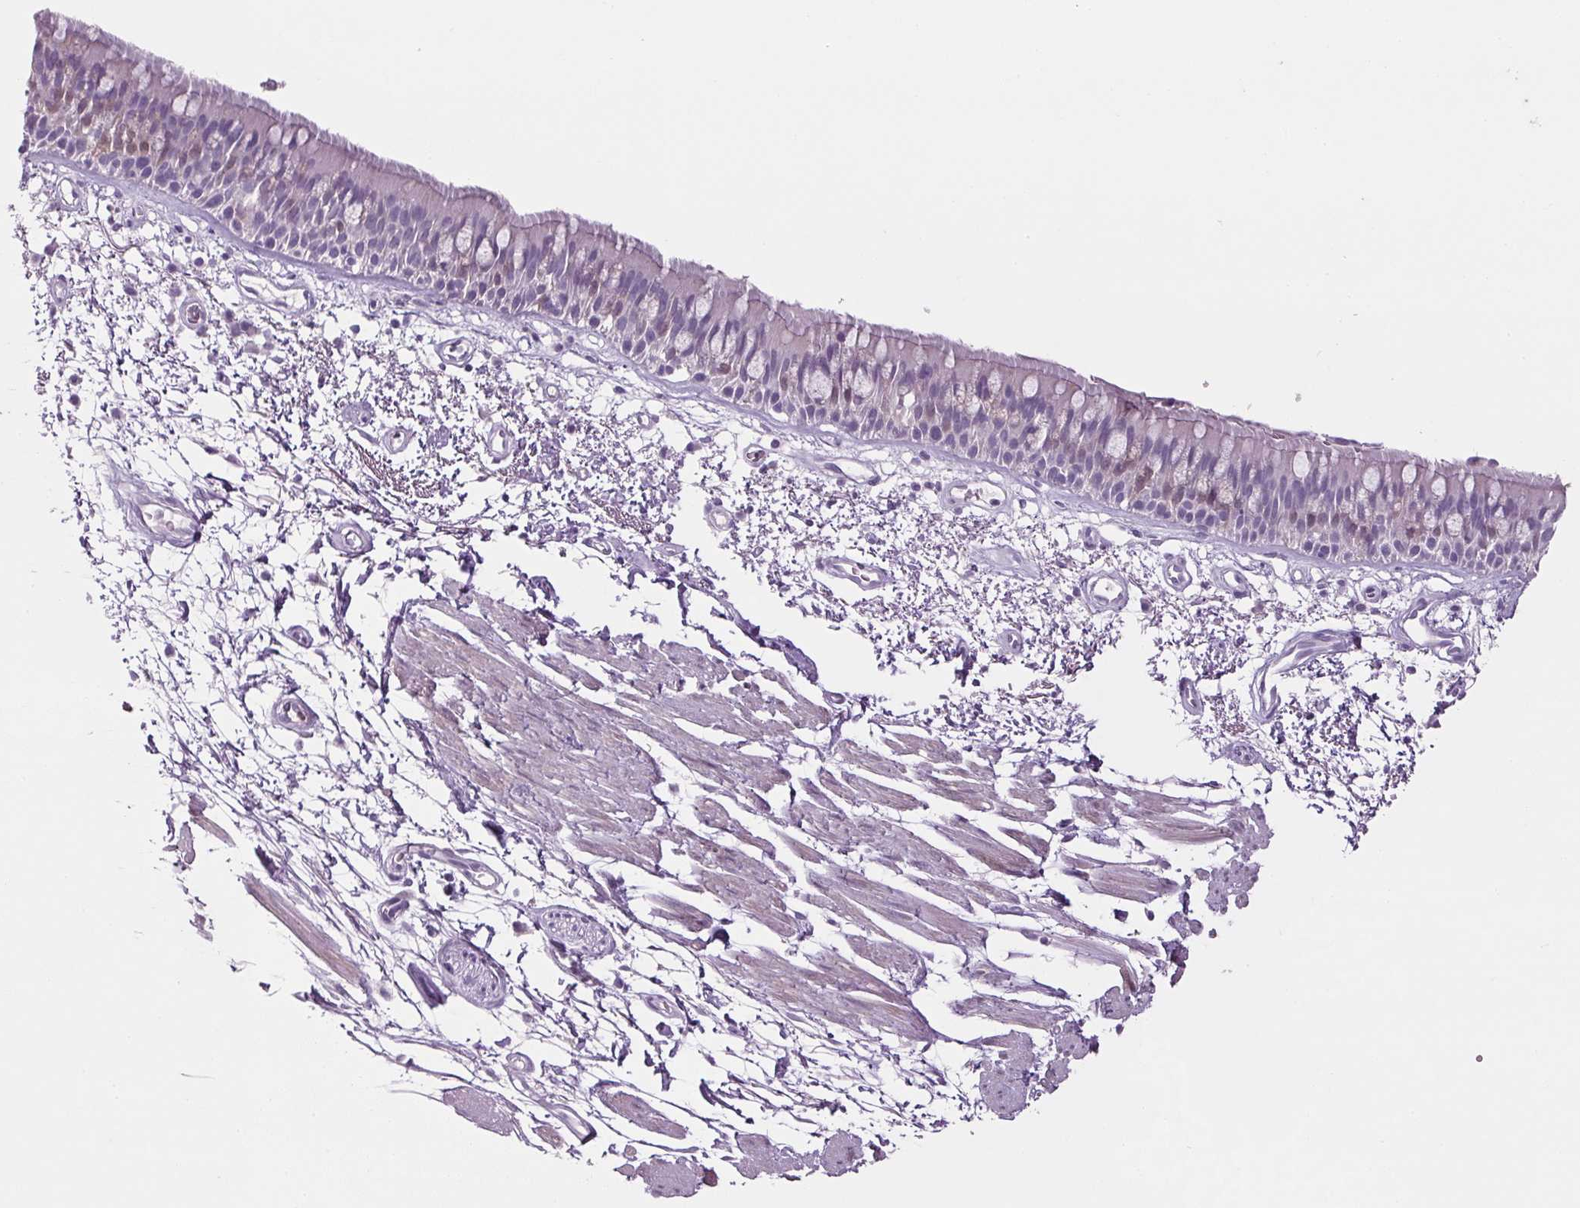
{"staining": {"intensity": "weak", "quantity": "<25%", "location": "cytoplasmic/membranous"}, "tissue": "bronchus", "cell_type": "Respiratory epithelial cells", "image_type": "normal", "snomed": [{"axis": "morphology", "description": "Normal tissue, NOS"}, {"axis": "morphology", "description": "Squamous cell carcinoma, NOS"}, {"axis": "topography", "description": "Cartilage tissue"}, {"axis": "topography", "description": "Bronchus"}, {"axis": "topography", "description": "Lung"}], "caption": "The image reveals no significant positivity in respiratory epithelial cells of bronchus.", "gene": "PPP1R1A", "patient": {"sex": "male", "age": 66}}